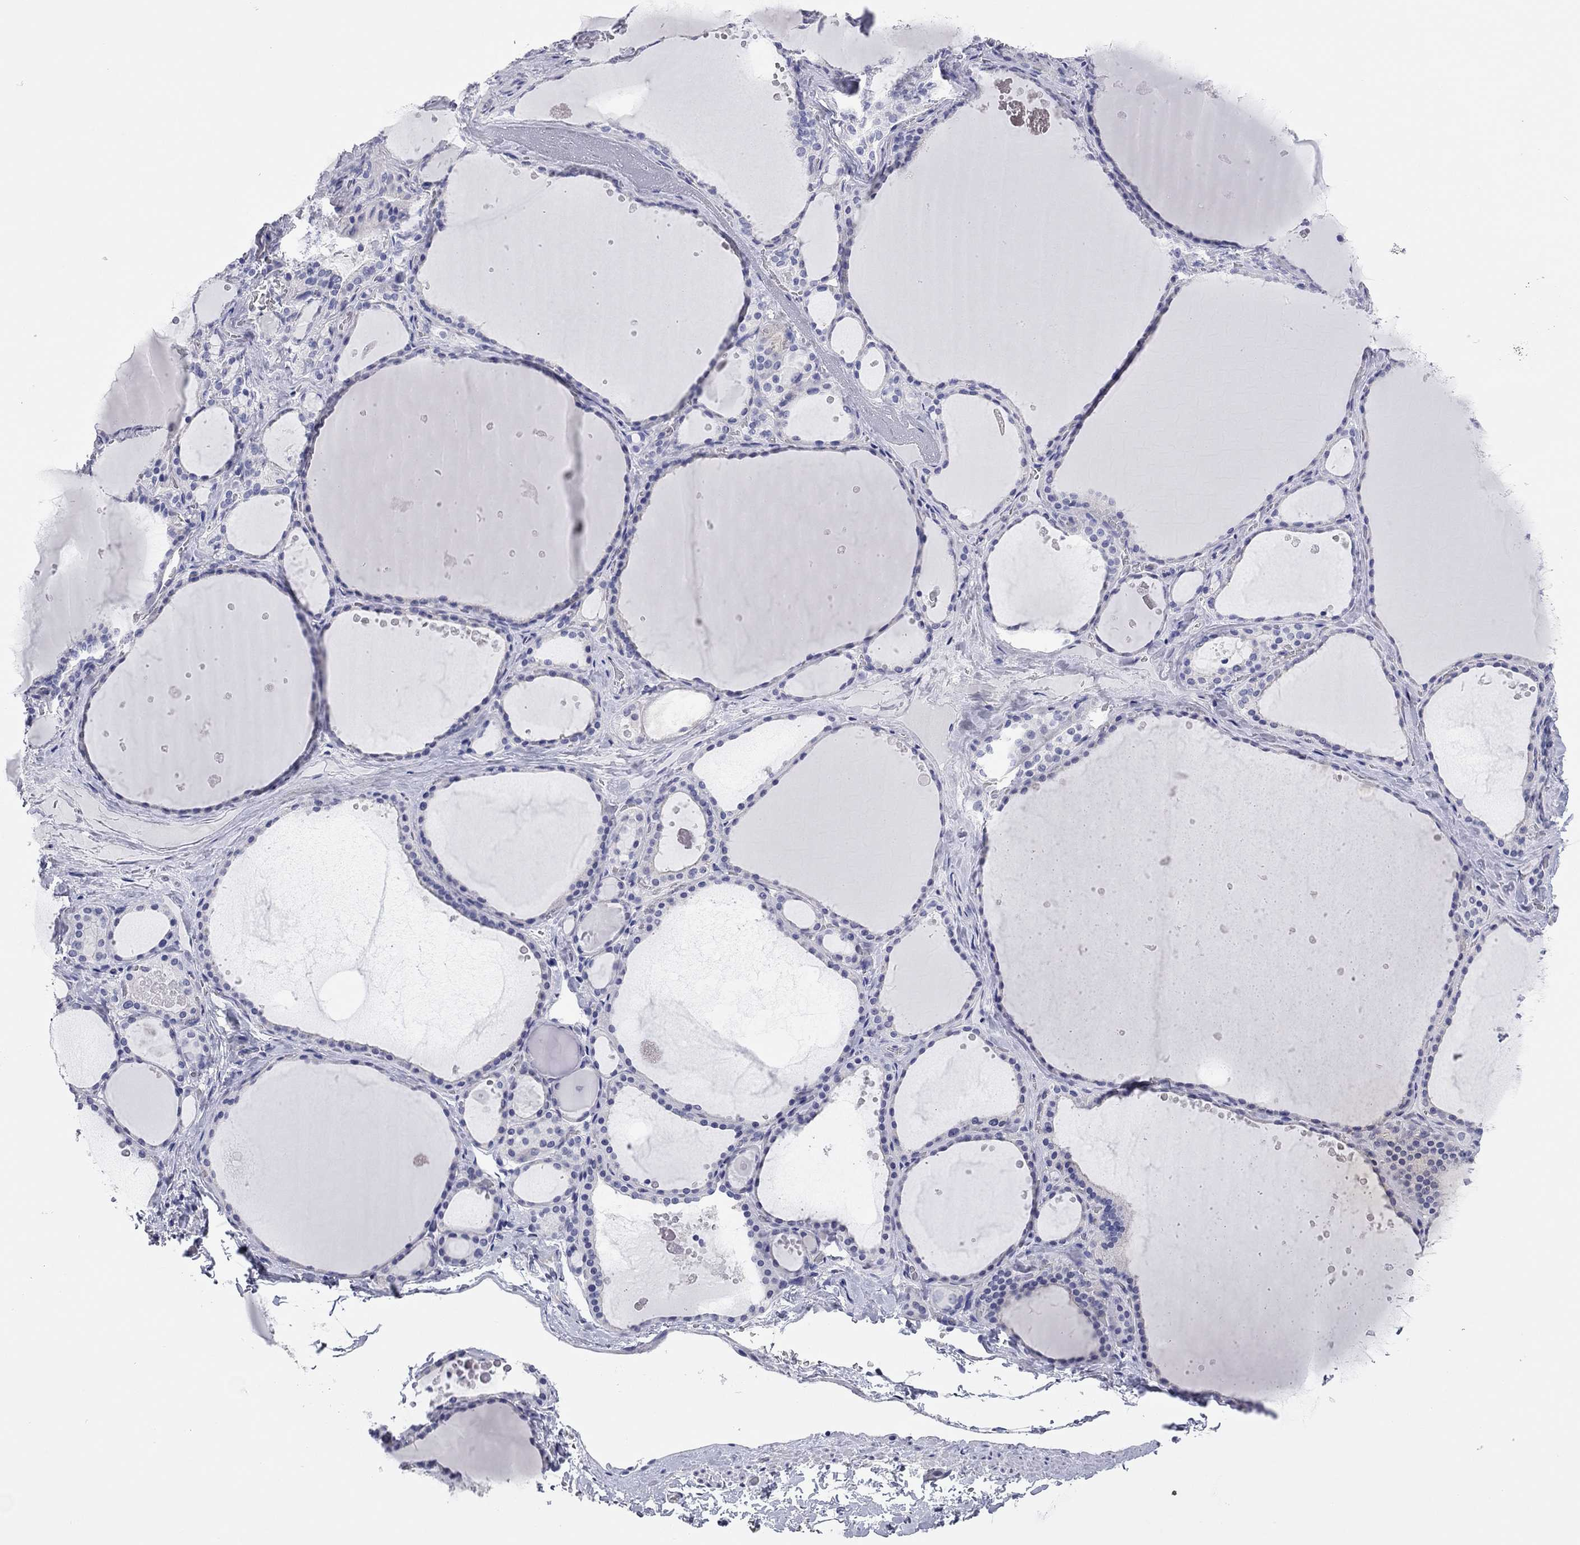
{"staining": {"intensity": "negative", "quantity": "none", "location": "none"}, "tissue": "thyroid gland", "cell_type": "Glandular cells", "image_type": "normal", "snomed": [{"axis": "morphology", "description": "Normal tissue, NOS"}, {"axis": "topography", "description": "Thyroid gland"}], "caption": "An immunohistochemistry (IHC) photomicrograph of benign thyroid gland is shown. There is no staining in glandular cells of thyroid gland. (DAB (3,3'-diaminobenzidine) IHC visualized using brightfield microscopy, high magnification).", "gene": "ENSG00000269035", "patient": {"sex": "male", "age": 63}}